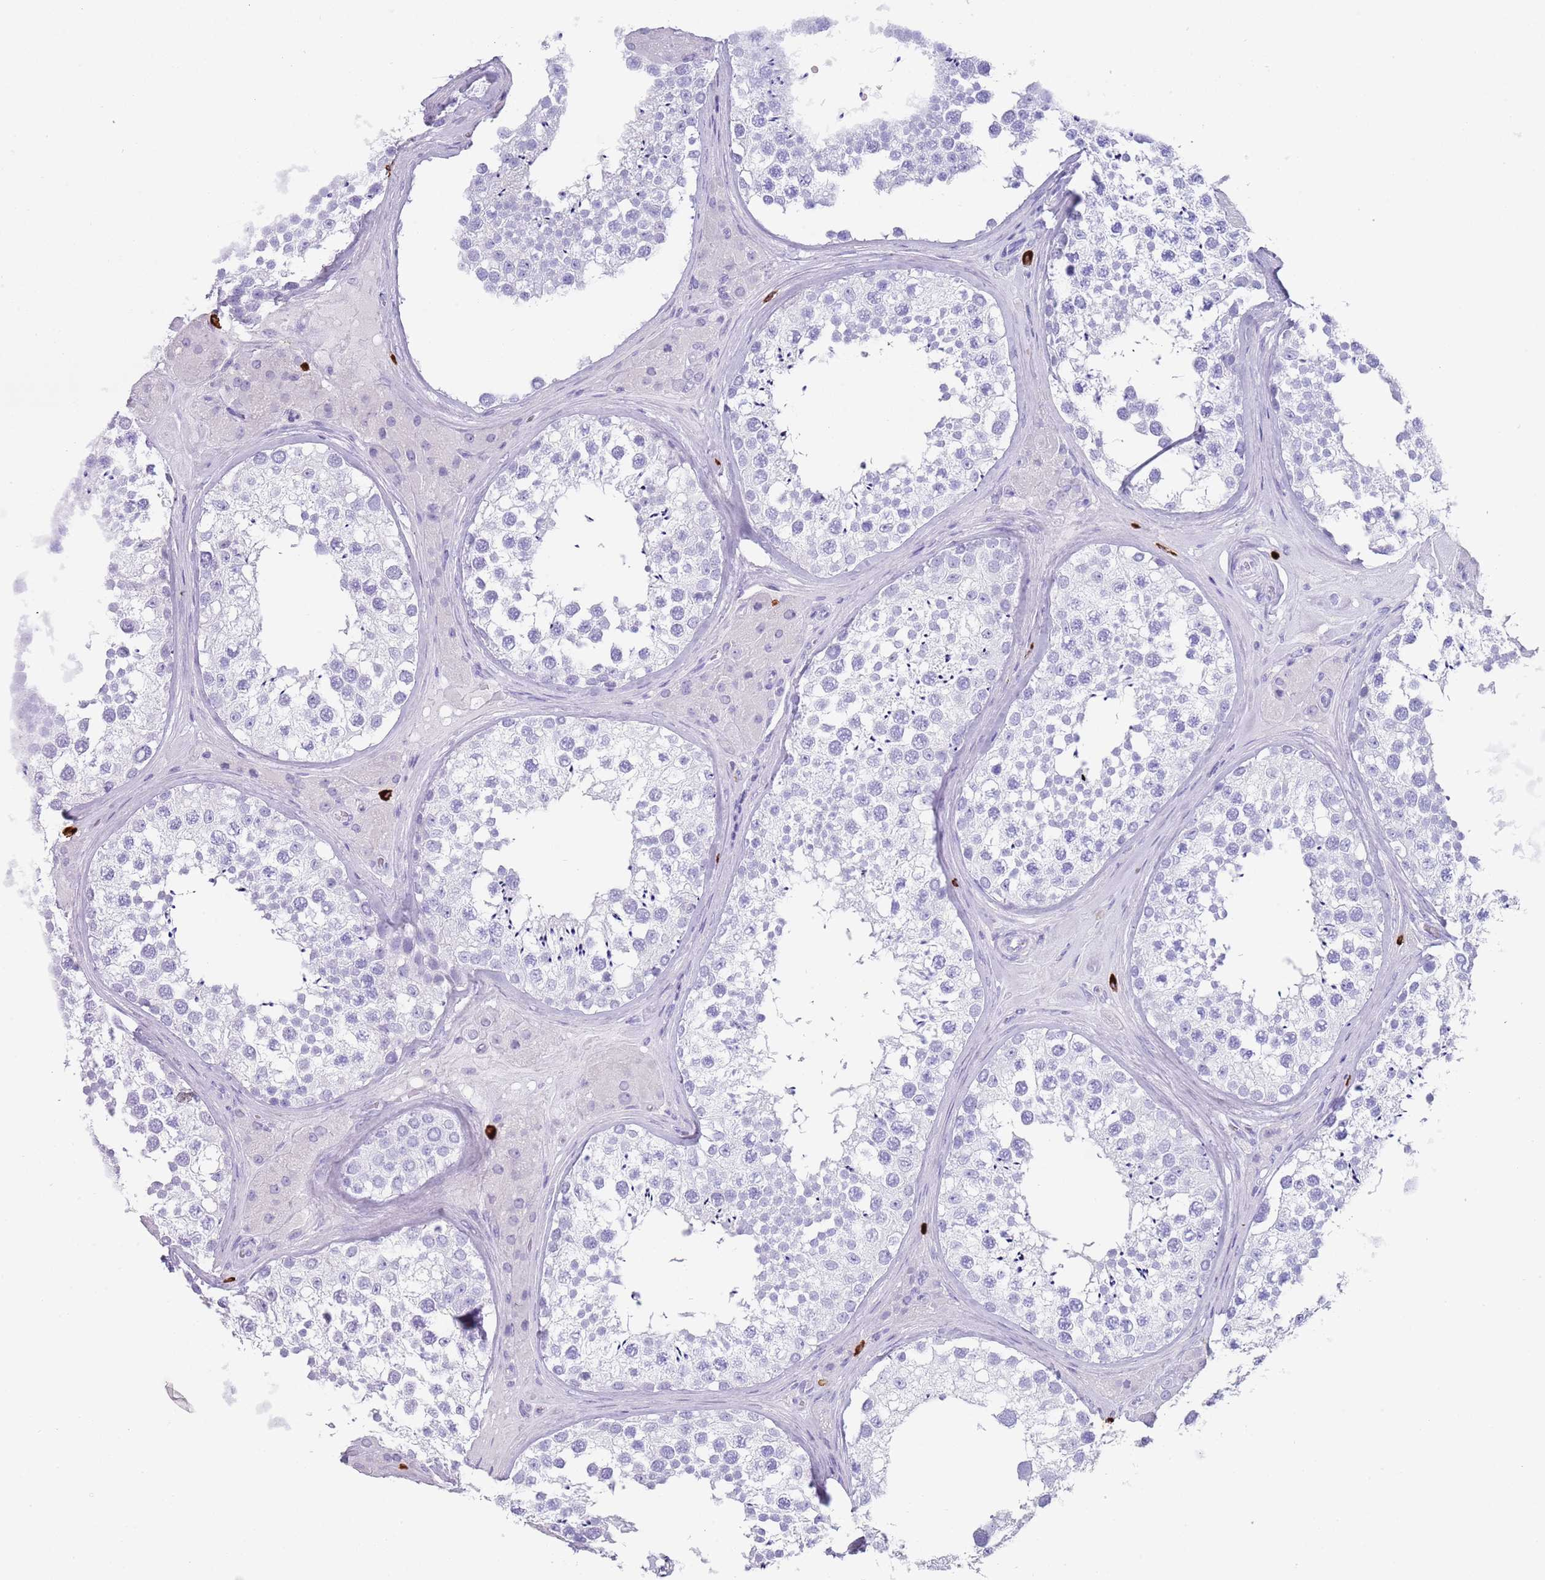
{"staining": {"intensity": "negative", "quantity": "none", "location": "none"}, "tissue": "testis", "cell_type": "Cells in seminiferous ducts", "image_type": "normal", "snomed": [{"axis": "morphology", "description": "Normal tissue, NOS"}, {"axis": "topography", "description": "Testis"}], "caption": "Immunohistochemistry photomicrograph of normal testis stained for a protein (brown), which displays no staining in cells in seminiferous ducts. (Stains: DAB (3,3'-diaminobenzidine) IHC with hematoxylin counter stain, Microscopy: brightfield microscopy at high magnification).", "gene": "MYADML2", "patient": {"sex": "male", "age": 46}}